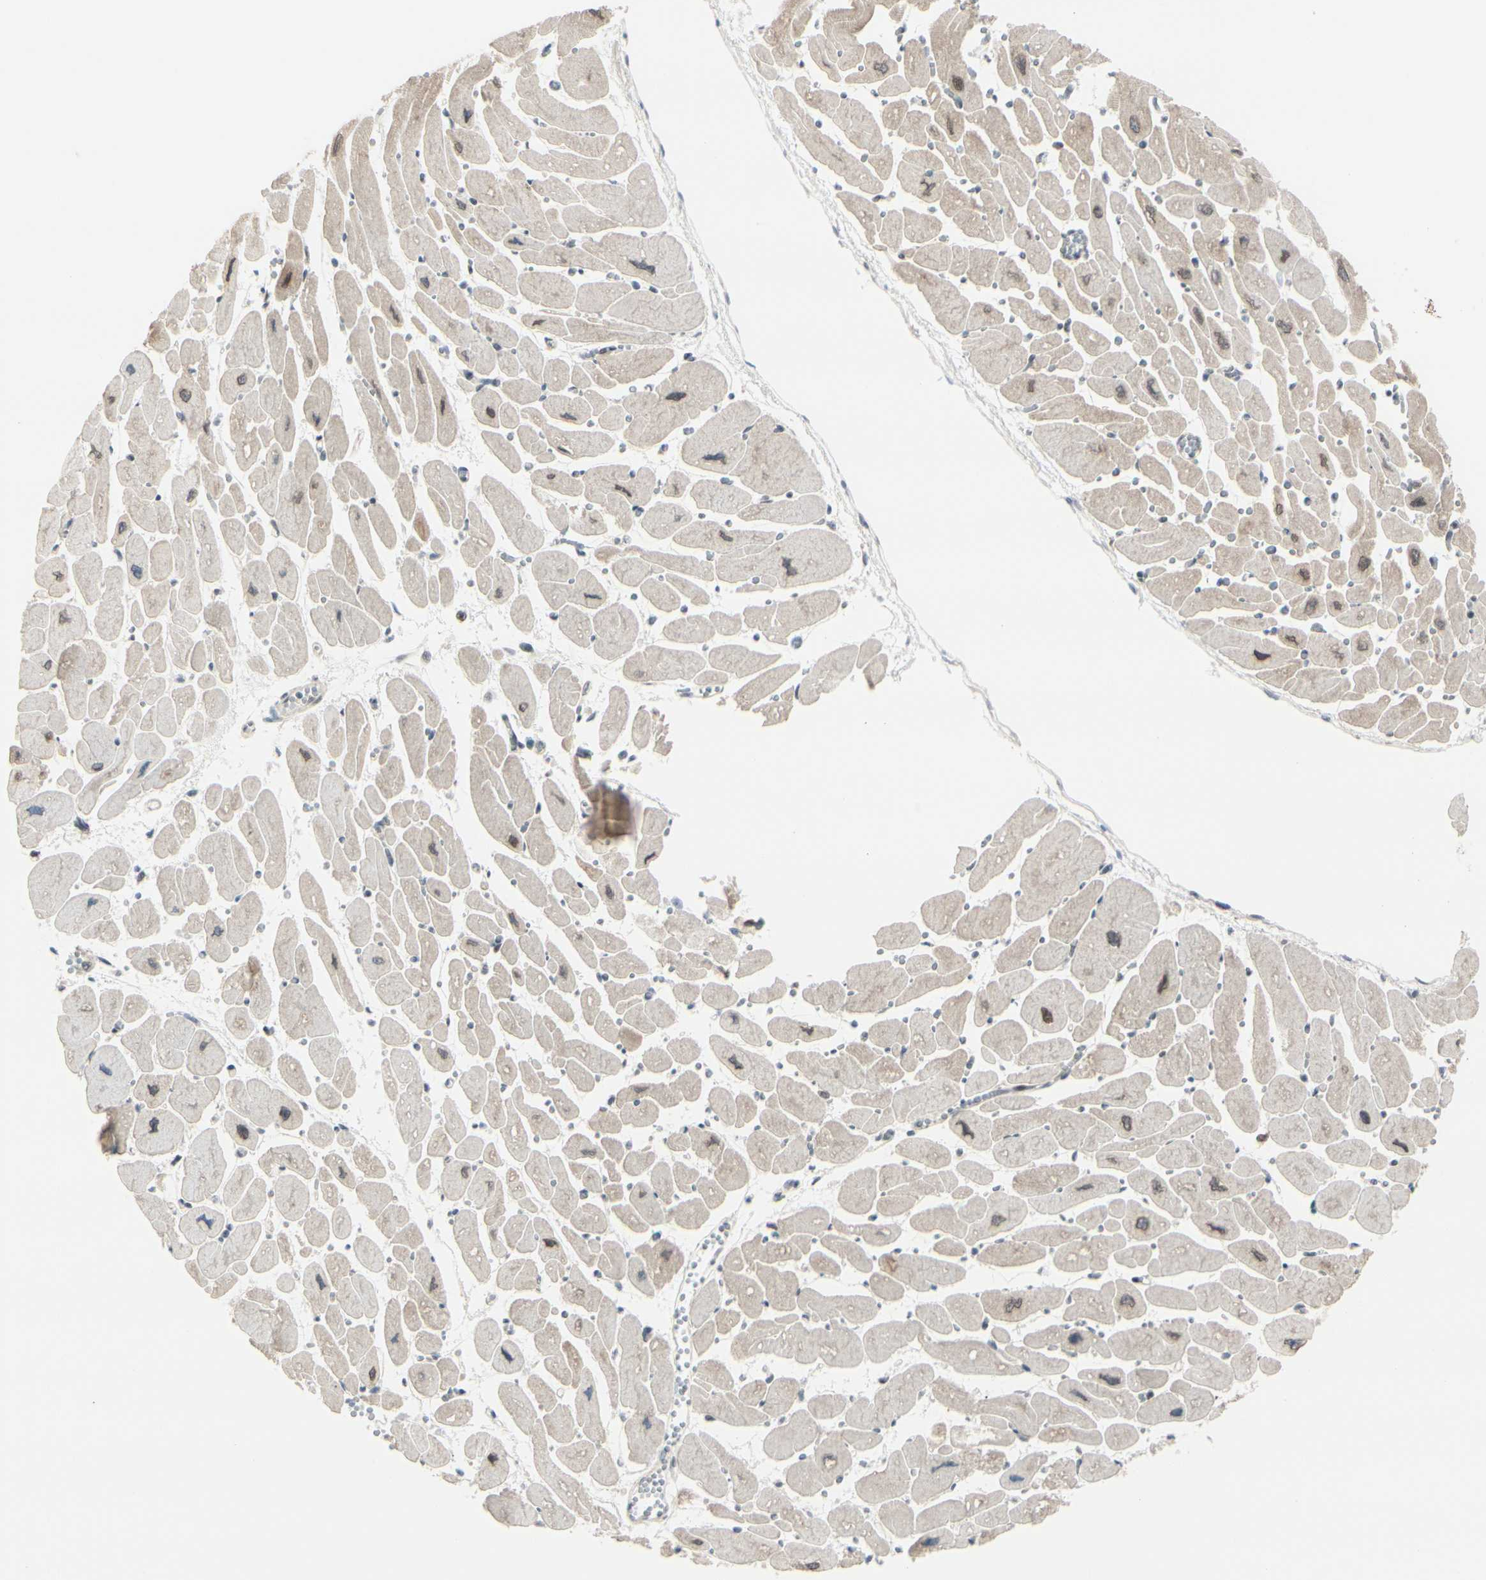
{"staining": {"intensity": "weak", "quantity": ">75%", "location": "cytoplasmic/membranous"}, "tissue": "heart muscle", "cell_type": "Cardiomyocytes", "image_type": "normal", "snomed": [{"axis": "morphology", "description": "Normal tissue, NOS"}, {"axis": "topography", "description": "Heart"}], "caption": "Immunohistochemical staining of benign heart muscle reveals low levels of weak cytoplasmic/membranous expression in about >75% of cardiomyocytes.", "gene": "BRMS1", "patient": {"sex": "female", "age": 54}}